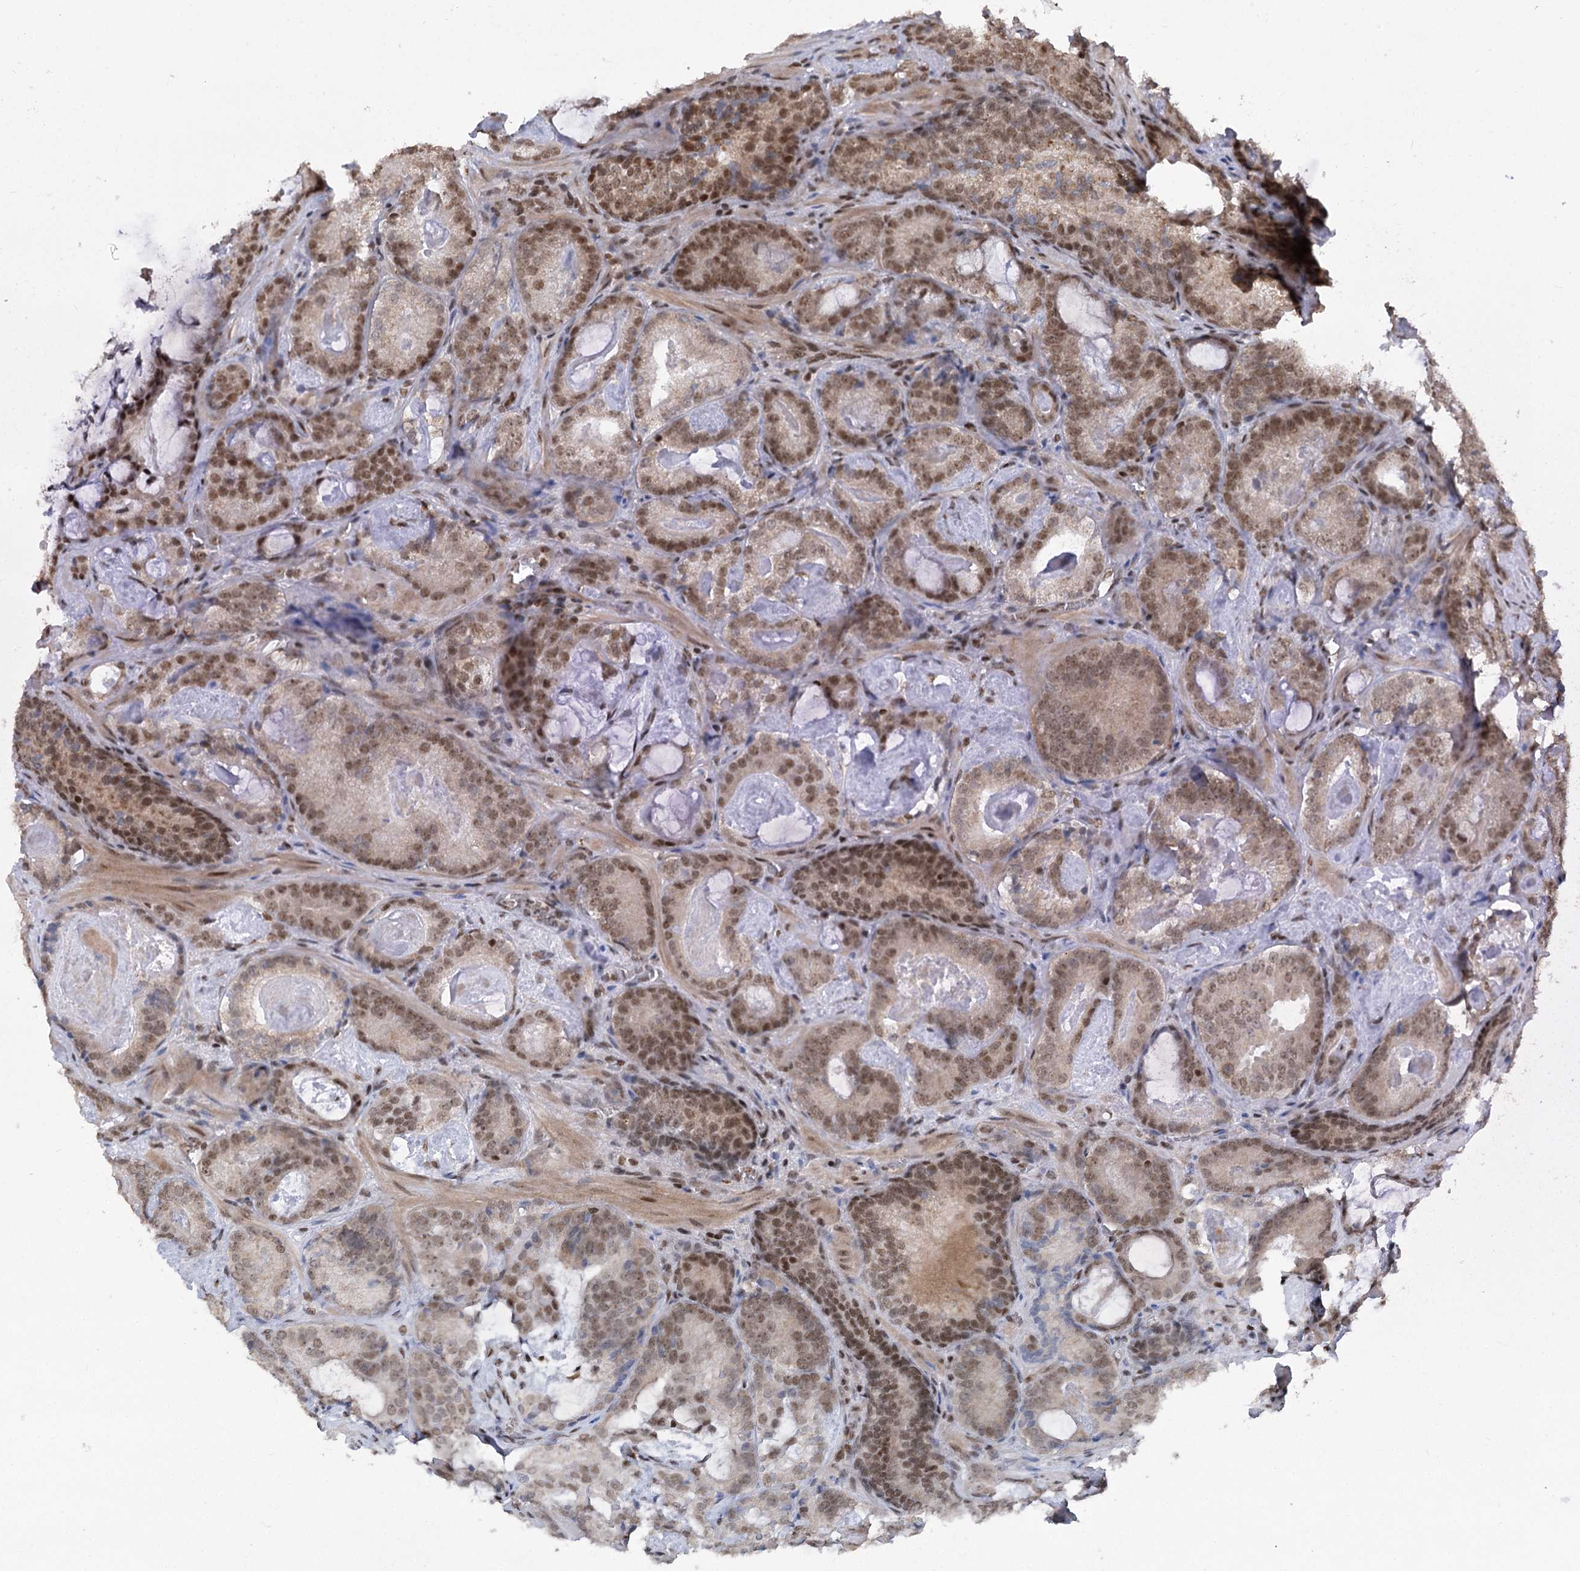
{"staining": {"intensity": "moderate", "quantity": ">75%", "location": "nuclear"}, "tissue": "prostate cancer", "cell_type": "Tumor cells", "image_type": "cancer", "snomed": [{"axis": "morphology", "description": "Adenocarcinoma, Low grade"}, {"axis": "topography", "description": "Prostate"}], "caption": "This is an image of IHC staining of adenocarcinoma (low-grade) (prostate), which shows moderate expression in the nuclear of tumor cells.", "gene": "CGGBP1", "patient": {"sex": "male", "age": 60}}